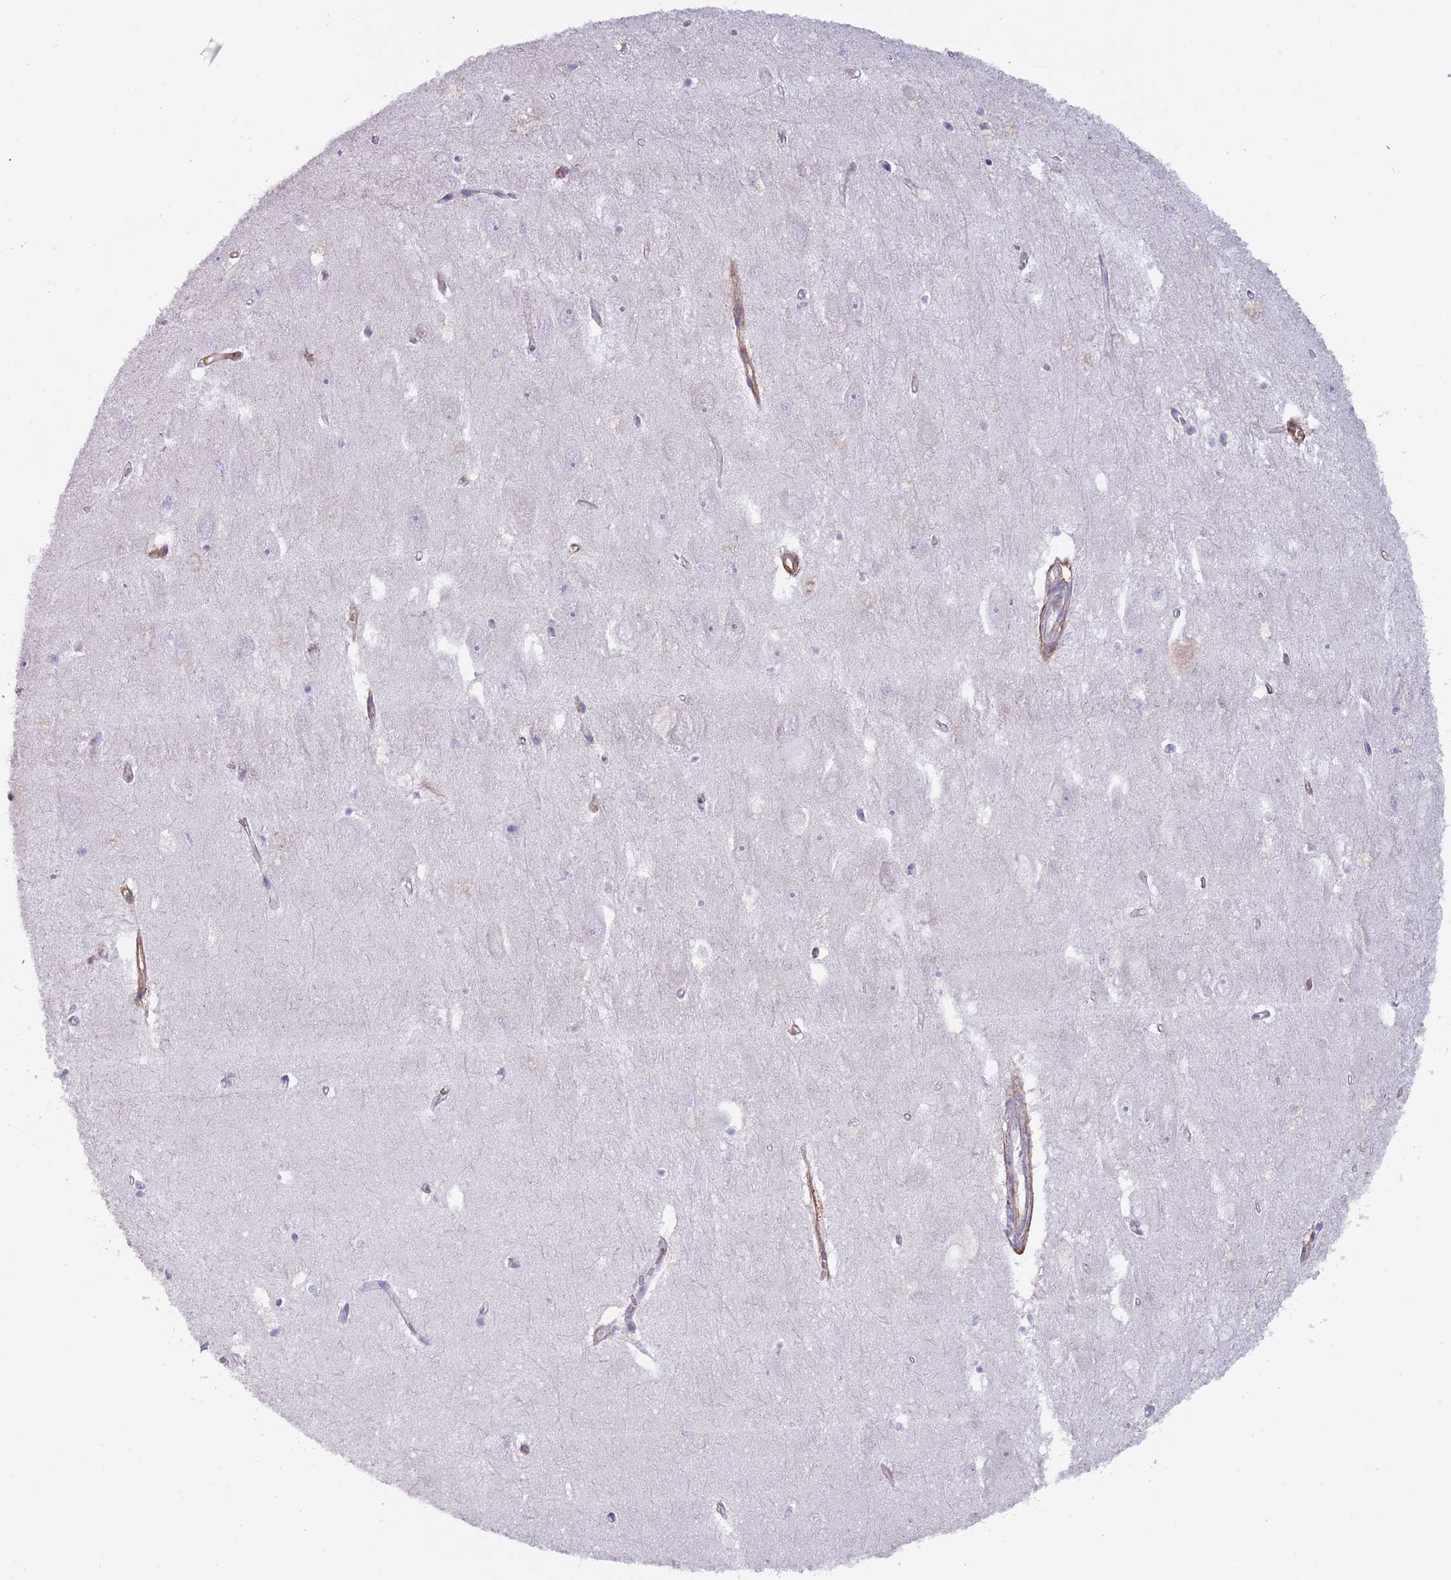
{"staining": {"intensity": "negative", "quantity": "none", "location": "none"}, "tissue": "hippocampus", "cell_type": "Glial cells", "image_type": "normal", "snomed": [{"axis": "morphology", "description": "Normal tissue, NOS"}, {"axis": "topography", "description": "Hippocampus"}], "caption": "Histopathology image shows no significant protein expression in glial cells of benign hippocampus. The staining was performed using DAB (3,3'-diaminobenzidine) to visualize the protein expression in brown, while the nuclei were stained in blue with hematoxylin (Magnification: 20x).", "gene": "ENSG00000271254", "patient": {"sex": "female", "age": 64}}